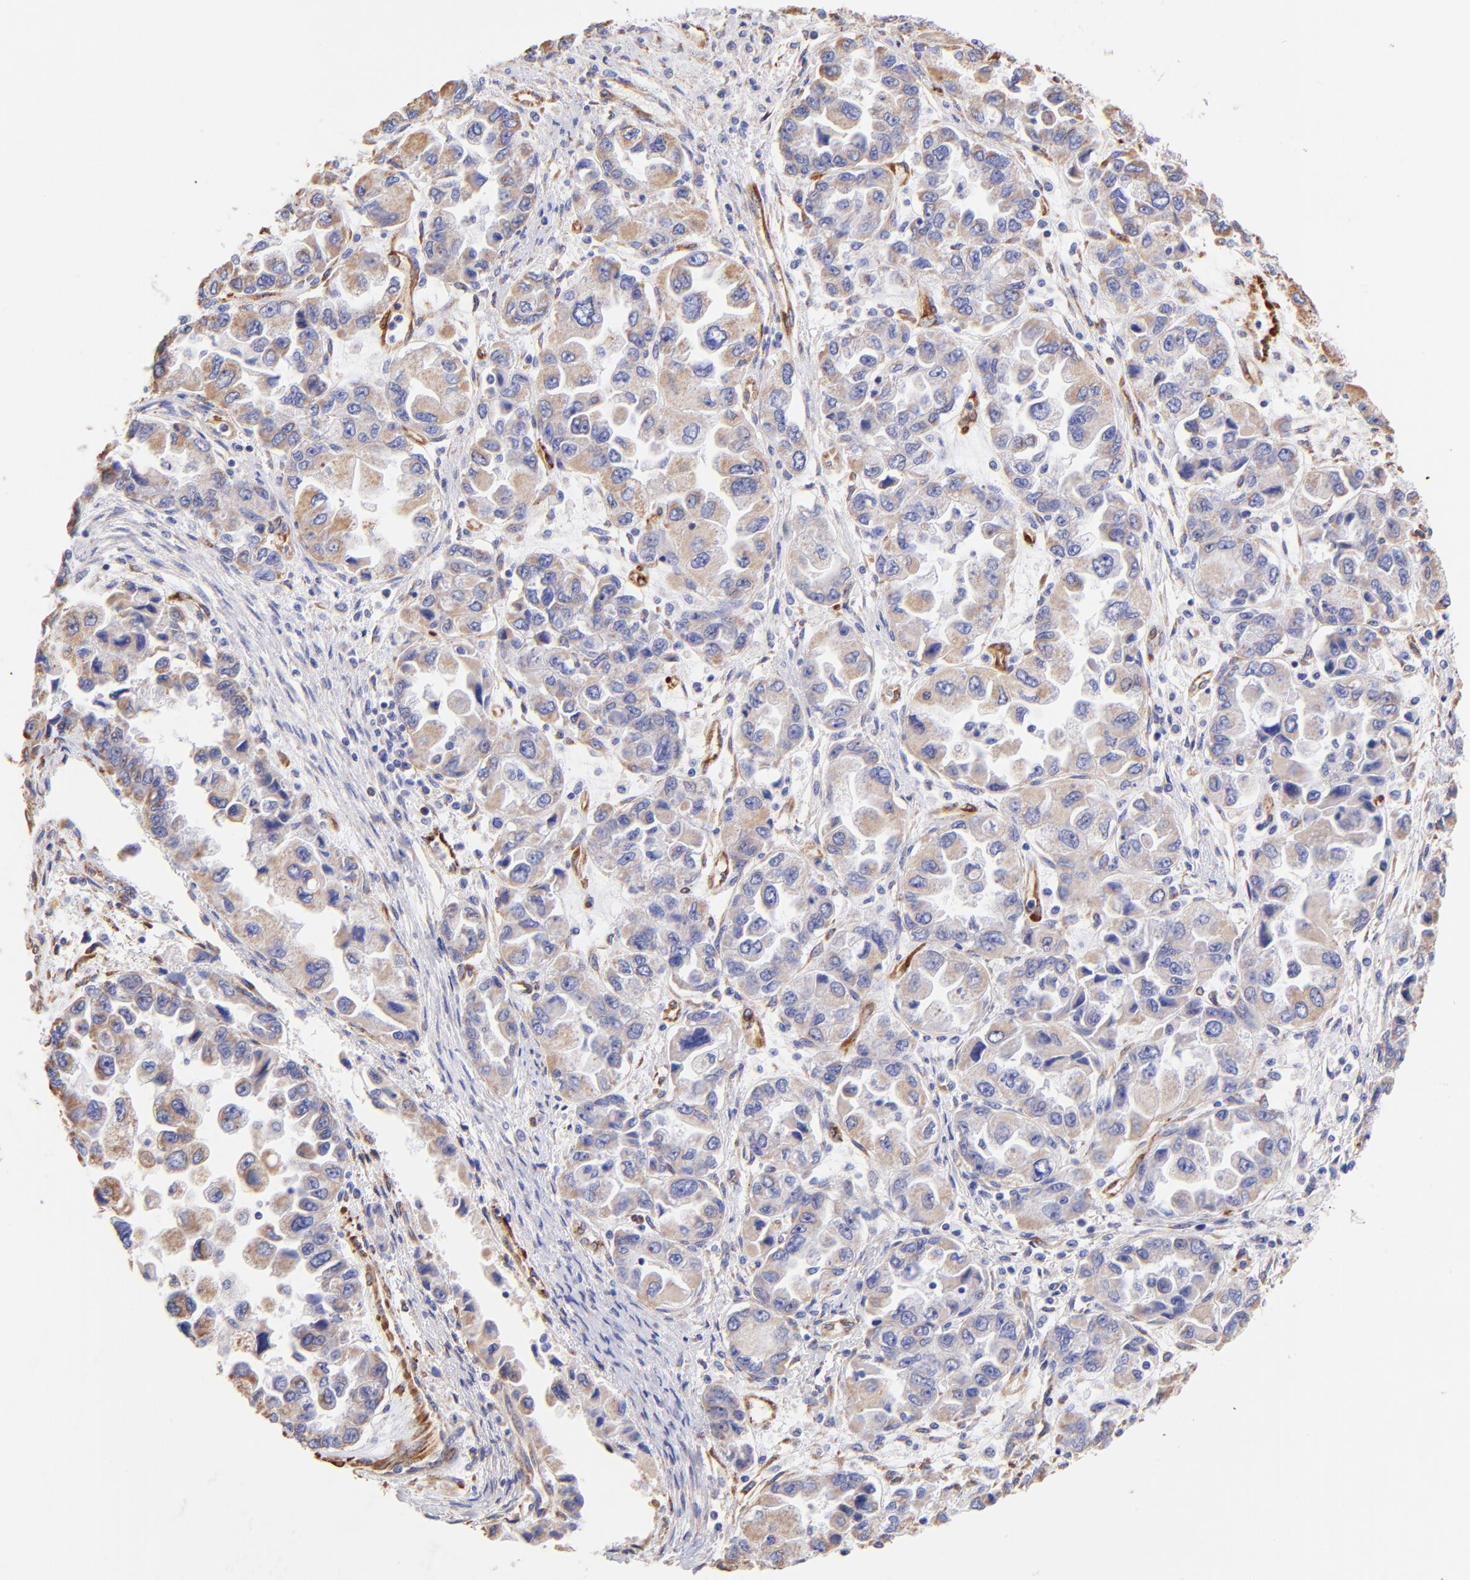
{"staining": {"intensity": "moderate", "quantity": "25%-75%", "location": "cytoplasmic/membranous"}, "tissue": "ovarian cancer", "cell_type": "Tumor cells", "image_type": "cancer", "snomed": [{"axis": "morphology", "description": "Cystadenocarcinoma, serous, NOS"}, {"axis": "topography", "description": "Ovary"}], "caption": "Immunohistochemistry of ovarian cancer shows medium levels of moderate cytoplasmic/membranous staining in about 25%-75% of tumor cells. (Stains: DAB in brown, nuclei in blue, Microscopy: brightfield microscopy at high magnification).", "gene": "SPARC", "patient": {"sex": "female", "age": 84}}